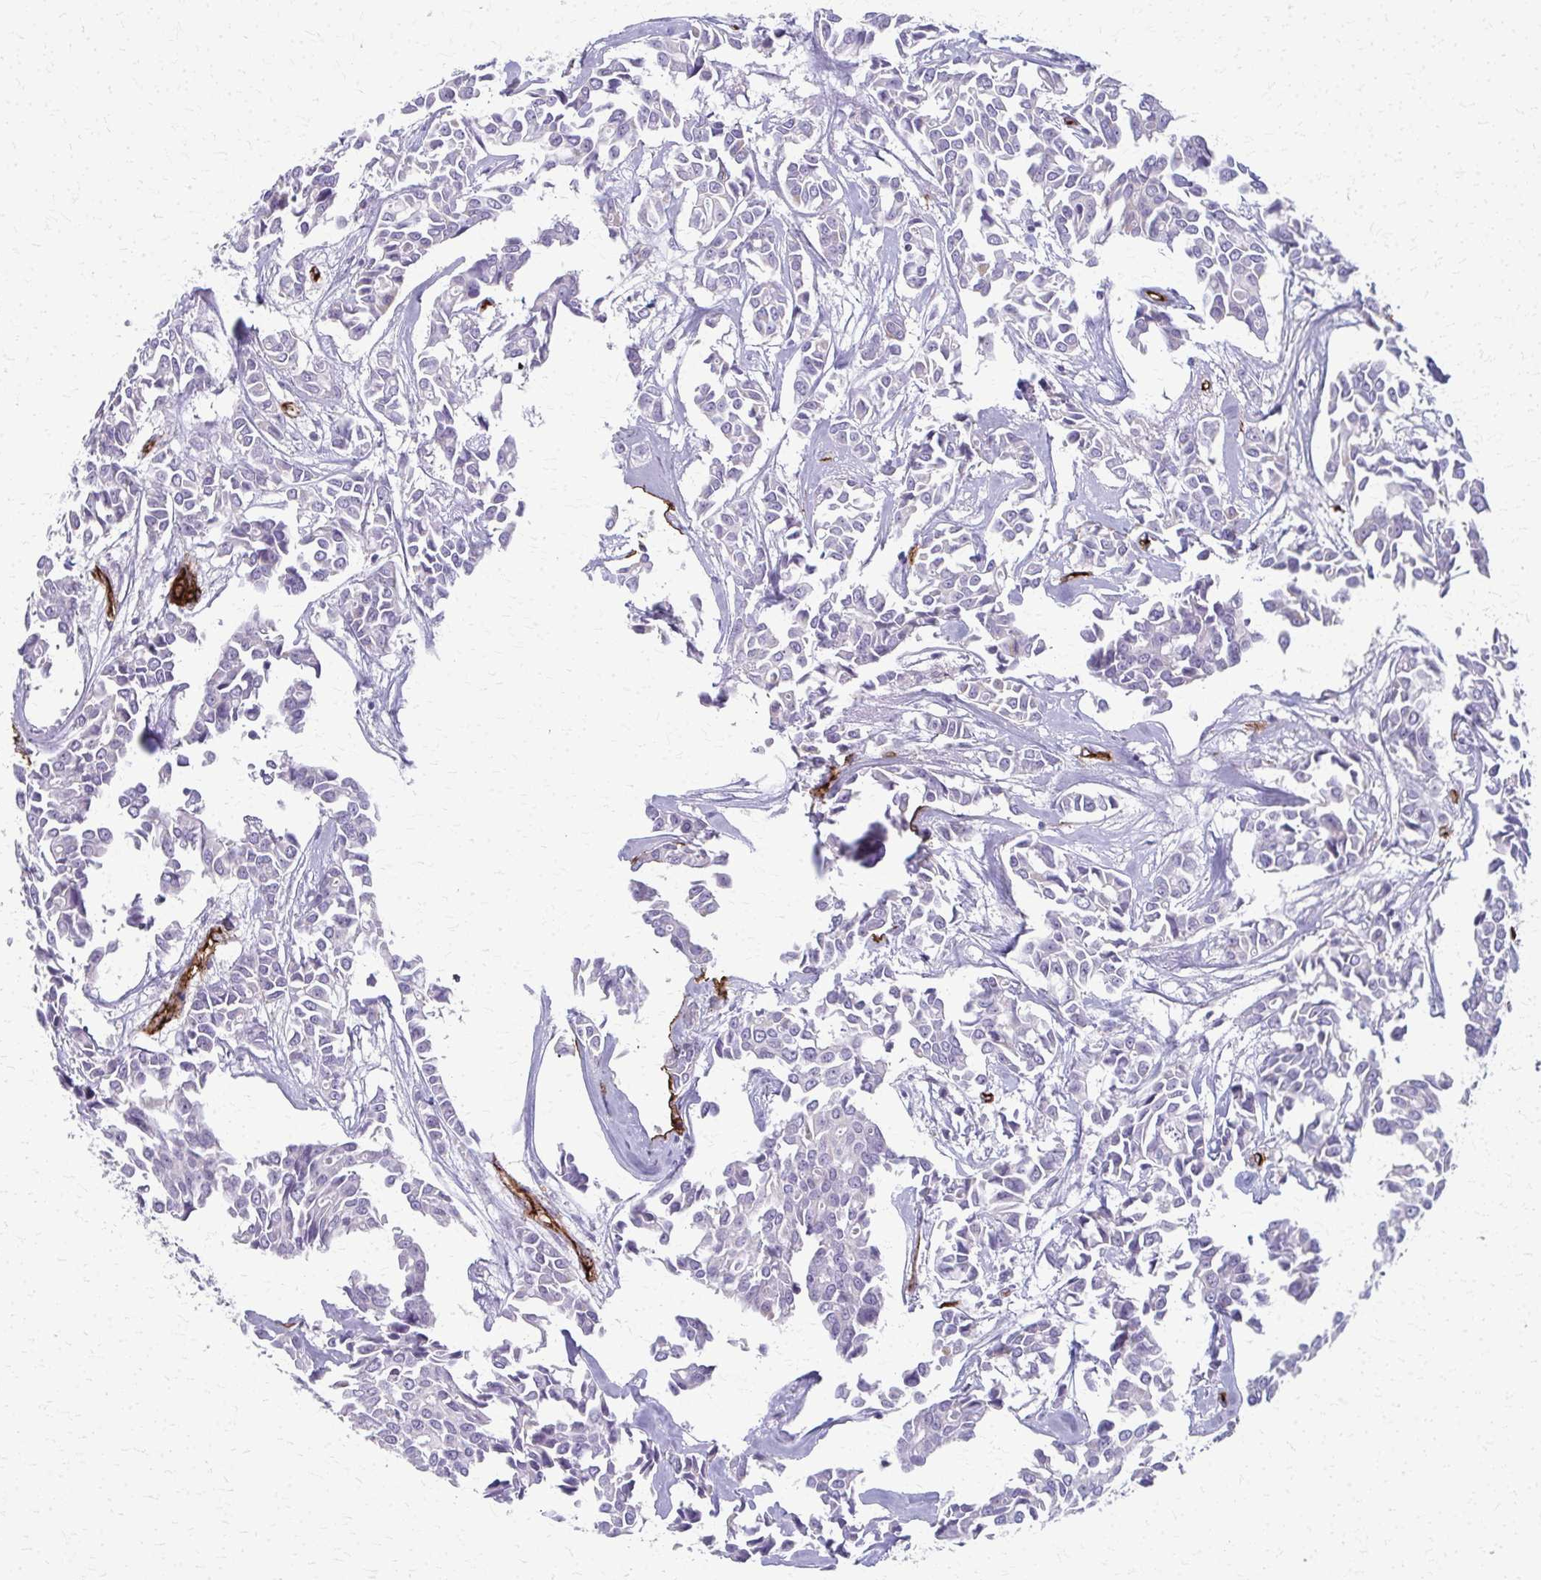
{"staining": {"intensity": "negative", "quantity": "none", "location": "none"}, "tissue": "breast cancer", "cell_type": "Tumor cells", "image_type": "cancer", "snomed": [{"axis": "morphology", "description": "Duct carcinoma"}, {"axis": "topography", "description": "Breast"}], "caption": "Immunohistochemistry of breast invasive ductal carcinoma reveals no expression in tumor cells.", "gene": "ADIPOQ", "patient": {"sex": "female", "age": 54}}